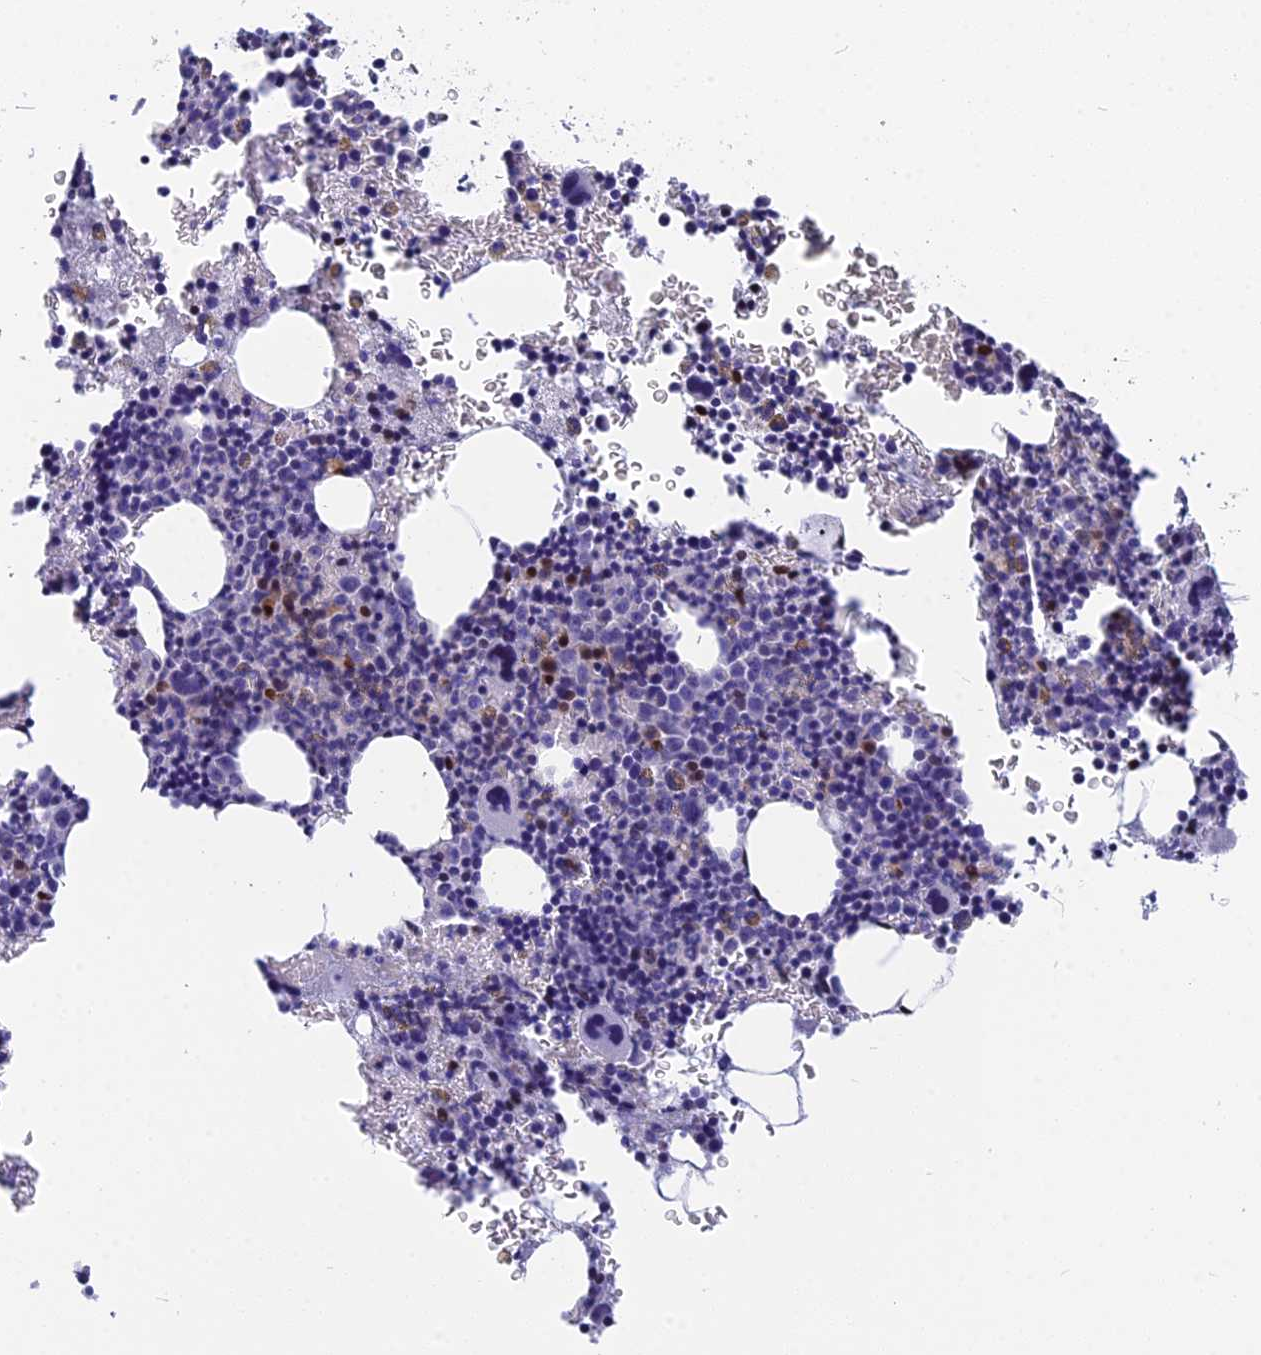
{"staining": {"intensity": "moderate", "quantity": "<25%", "location": "nuclear"}, "tissue": "bone marrow", "cell_type": "Hematopoietic cells", "image_type": "normal", "snomed": [{"axis": "morphology", "description": "Normal tissue, NOS"}, {"axis": "topography", "description": "Bone marrow"}], "caption": "Protein staining by immunohistochemistry (IHC) shows moderate nuclear expression in approximately <25% of hematopoietic cells in unremarkable bone marrow.", "gene": "NKPD1", "patient": {"sex": "female", "age": 41}}